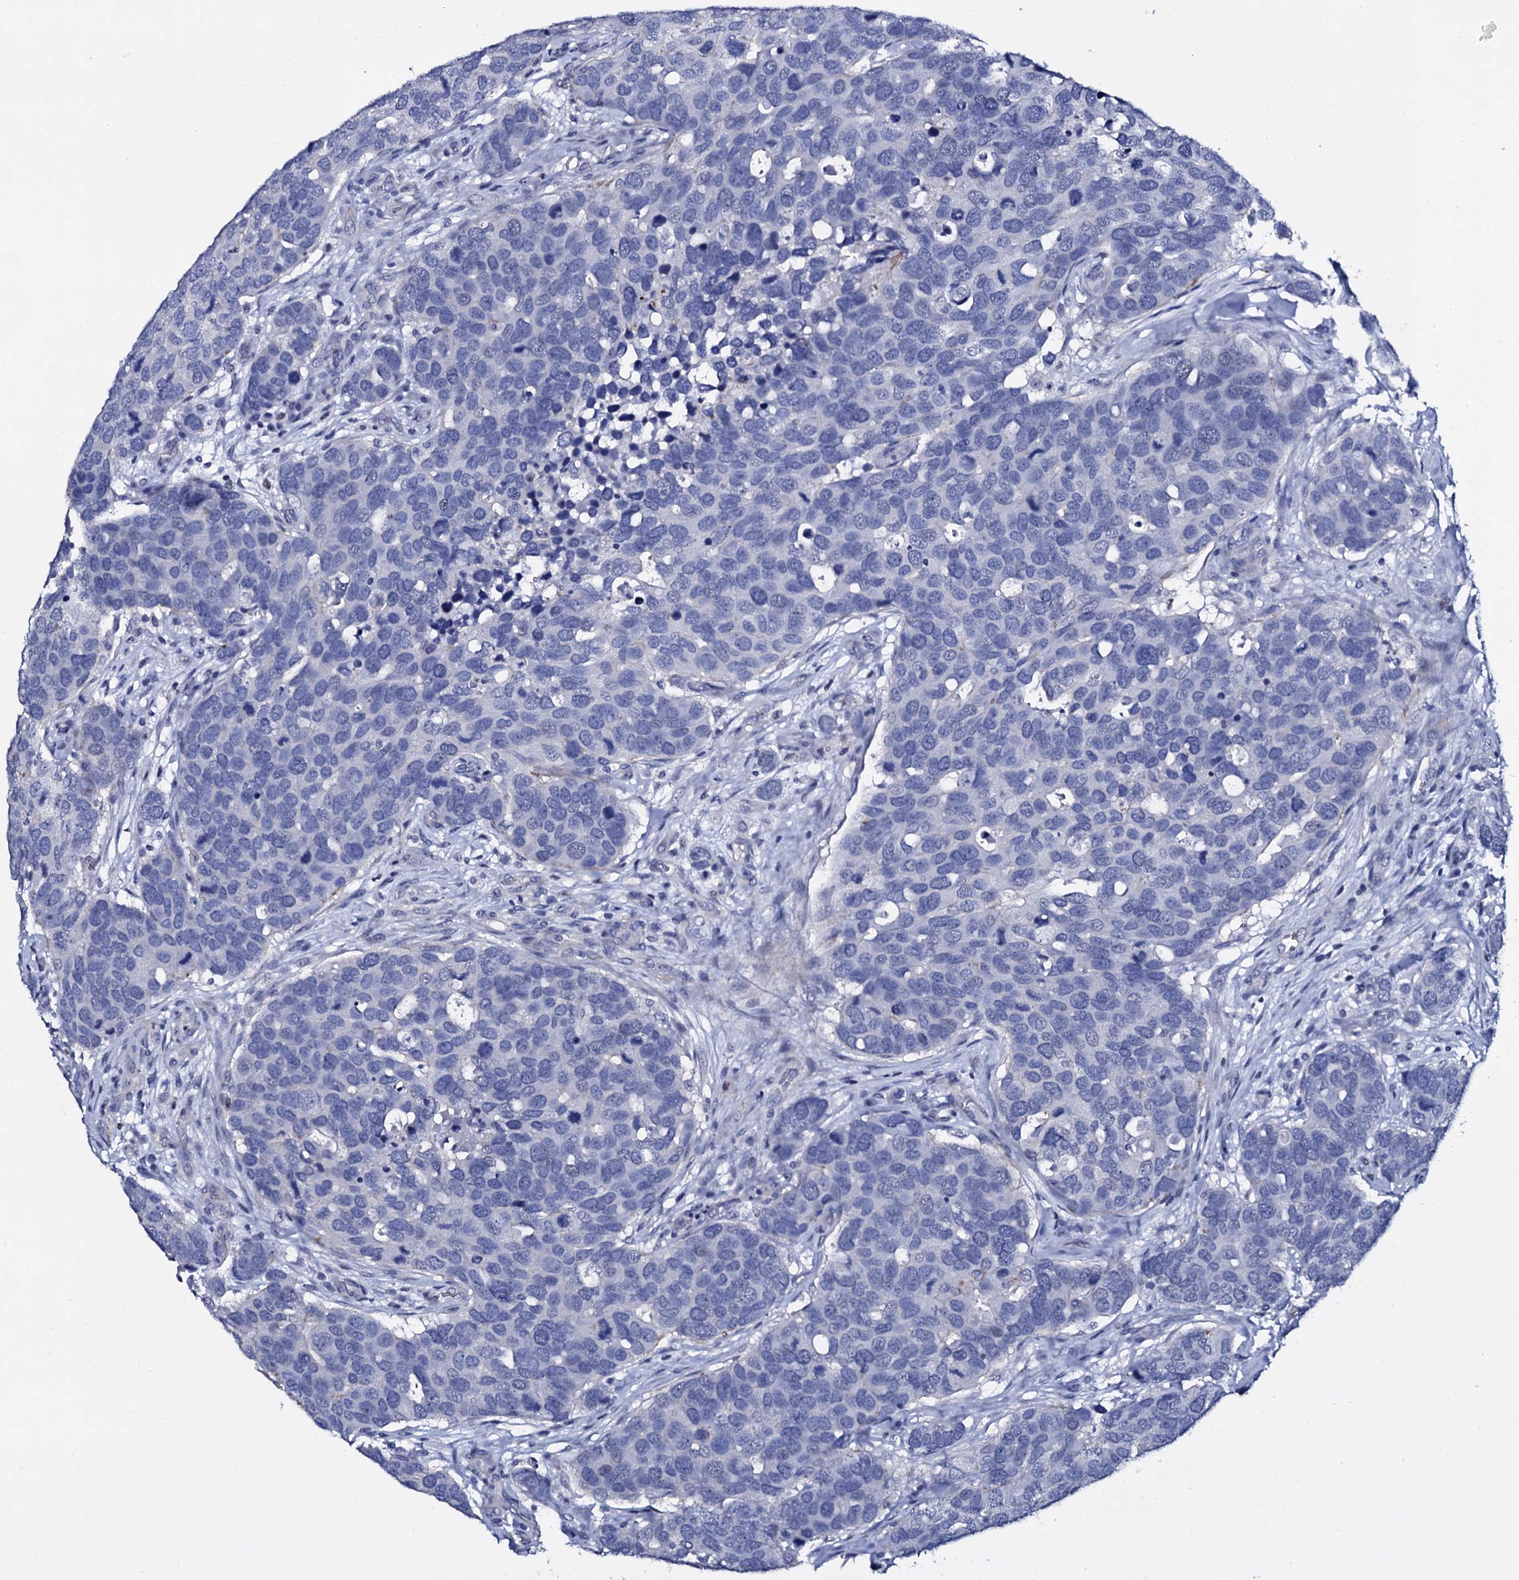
{"staining": {"intensity": "negative", "quantity": "none", "location": "none"}, "tissue": "breast cancer", "cell_type": "Tumor cells", "image_type": "cancer", "snomed": [{"axis": "morphology", "description": "Duct carcinoma"}, {"axis": "topography", "description": "Breast"}], "caption": "Immunohistochemistry of human breast infiltrating ductal carcinoma exhibits no expression in tumor cells.", "gene": "NPM2", "patient": {"sex": "female", "age": 83}}